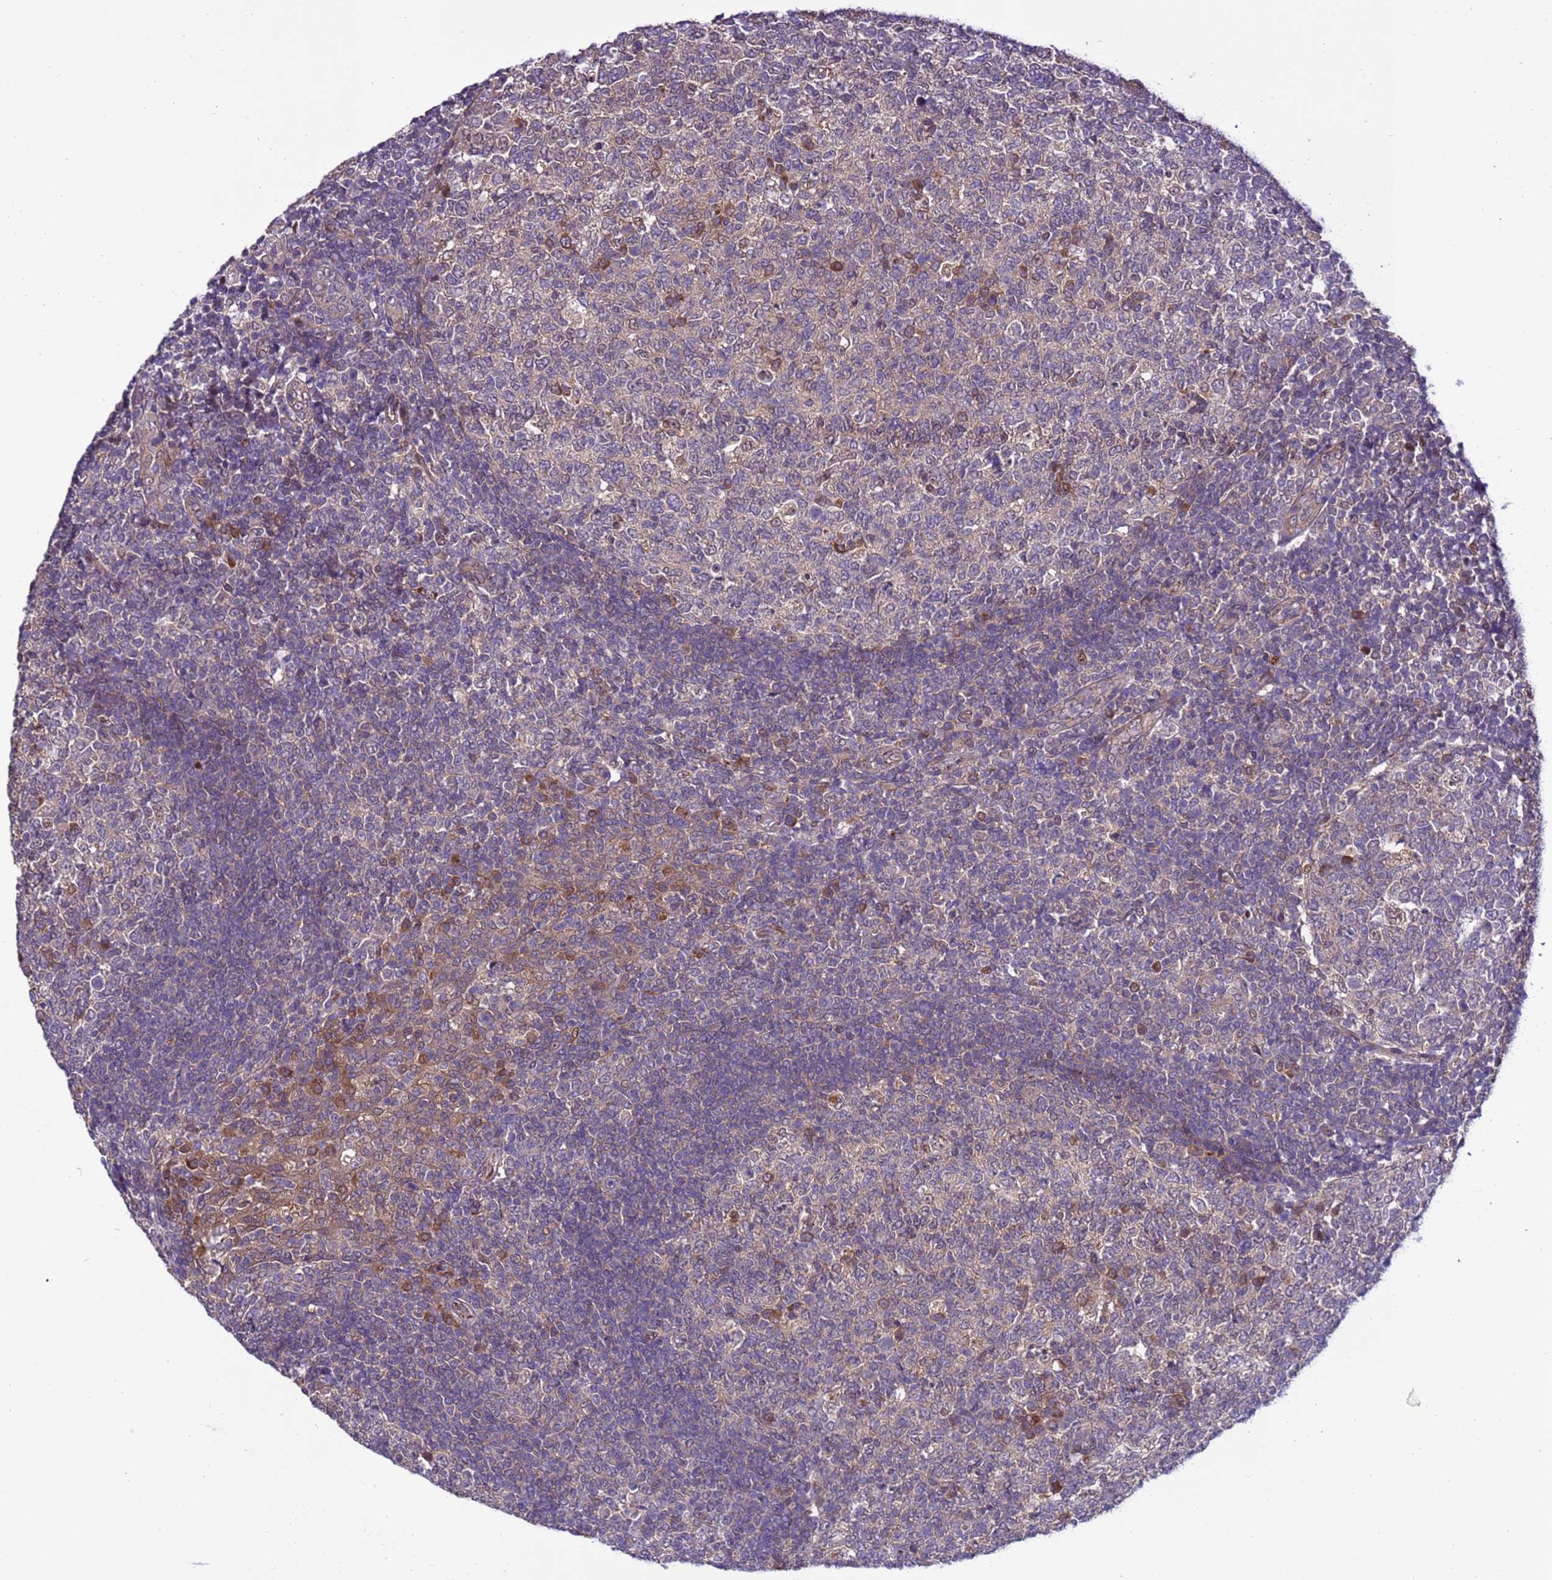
{"staining": {"intensity": "moderate", "quantity": "<25%", "location": "cytoplasmic/membranous"}, "tissue": "tonsil", "cell_type": "Germinal center cells", "image_type": "normal", "snomed": [{"axis": "morphology", "description": "Normal tissue, NOS"}, {"axis": "topography", "description": "Tonsil"}], "caption": "Germinal center cells show low levels of moderate cytoplasmic/membranous positivity in approximately <25% of cells in unremarkable human tonsil.", "gene": "RASD1", "patient": {"sex": "female", "age": 19}}